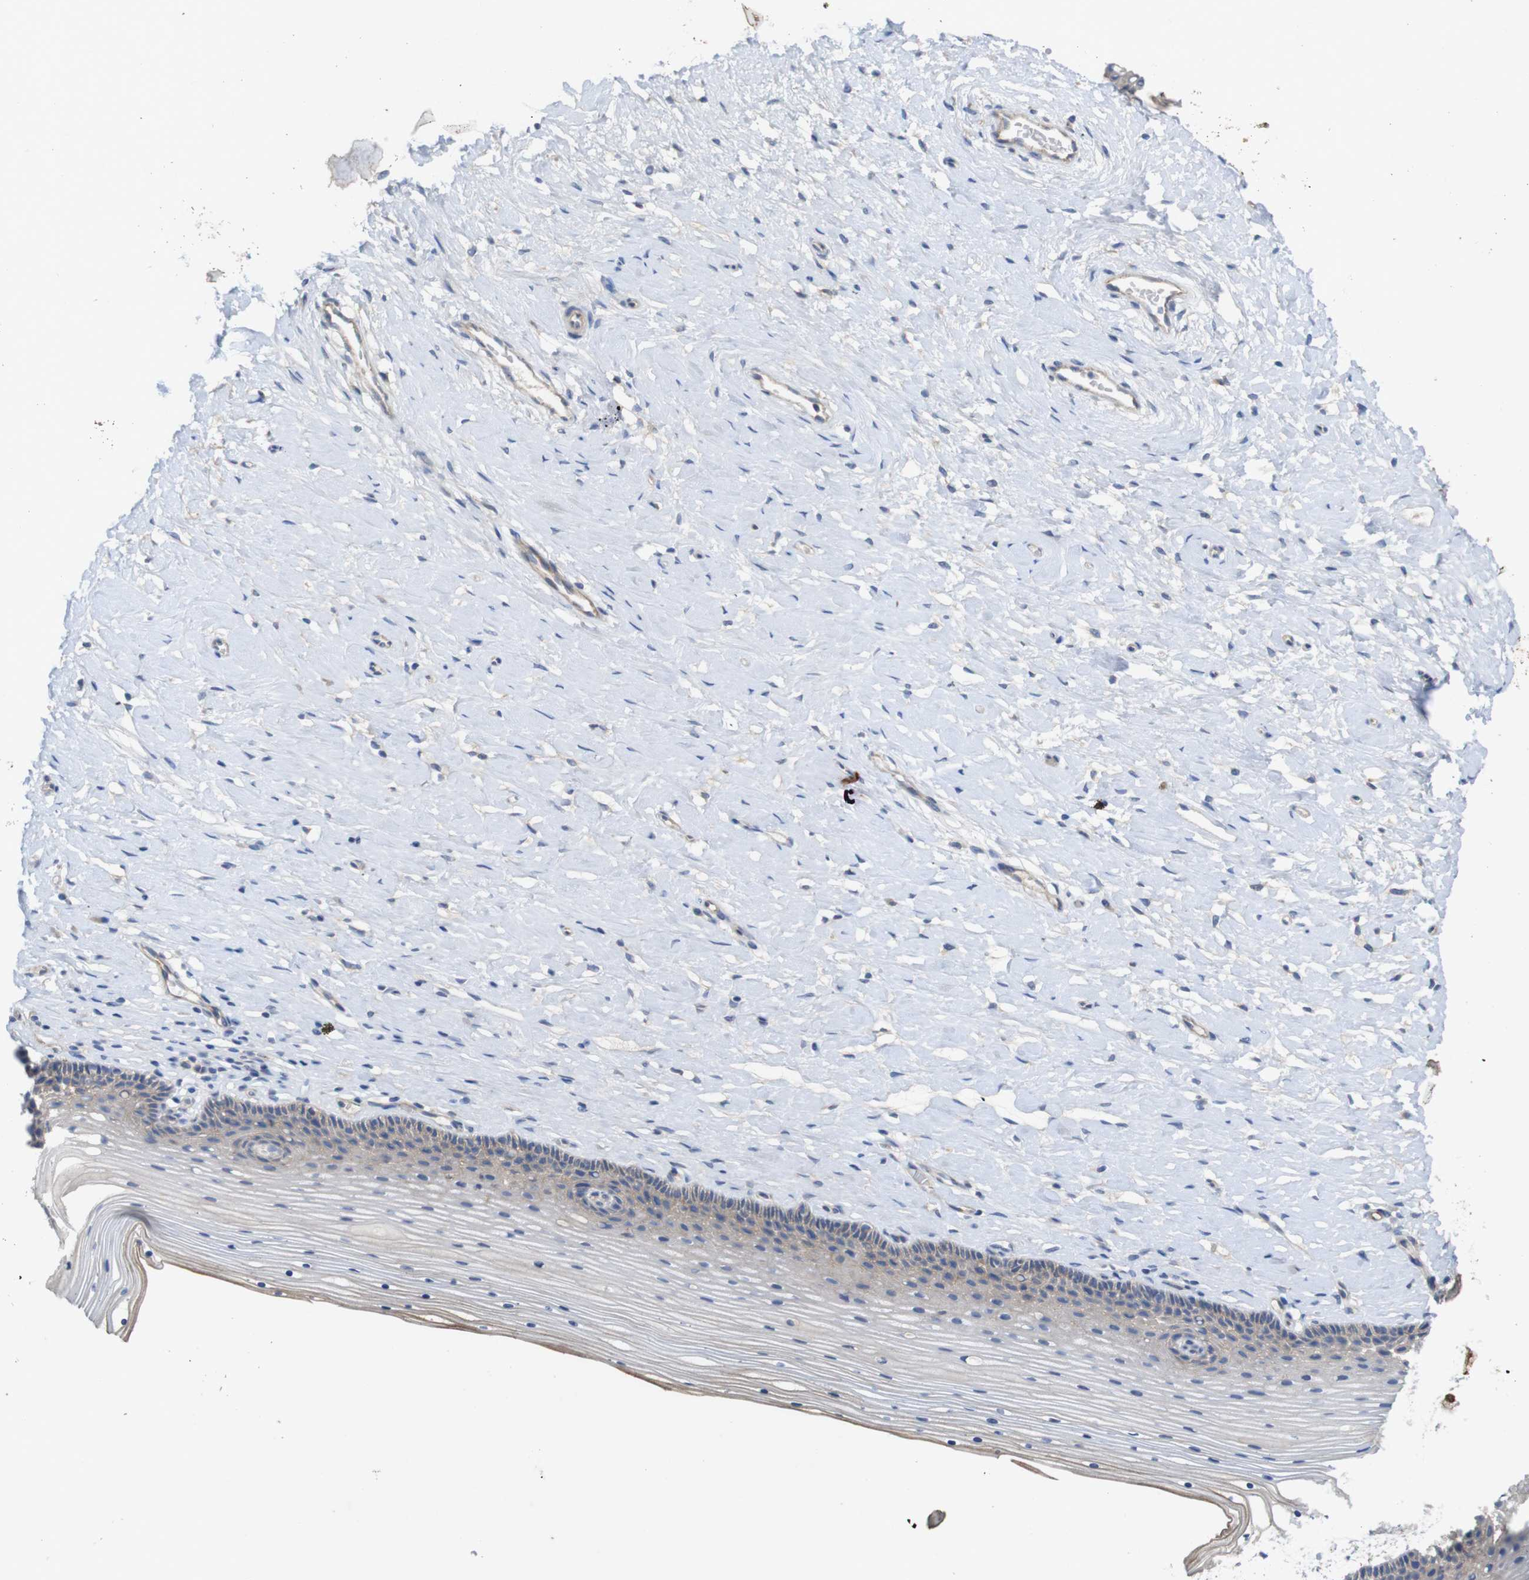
{"staining": {"intensity": "moderate", "quantity": ">75%", "location": "cytoplasmic/membranous"}, "tissue": "cervix", "cell_type": "Glandular cells", "image_type": "normal", "snomed": [{"axis": "morphology", "description": "Normal tissue, NOS"}, {"axis": "topography", "description": "Cervix"}], "caption": "Immunohistochemical staining of normal human cervix demonstrates >75% levels of moderate cytoplasmic/membranous protein positivity in about >75% of glandular cells. (Brightfield microscopy of DAB IHC at high magnification).", "gene": "KIDINS220", "patient": {"sex": "female", "age": 39}}